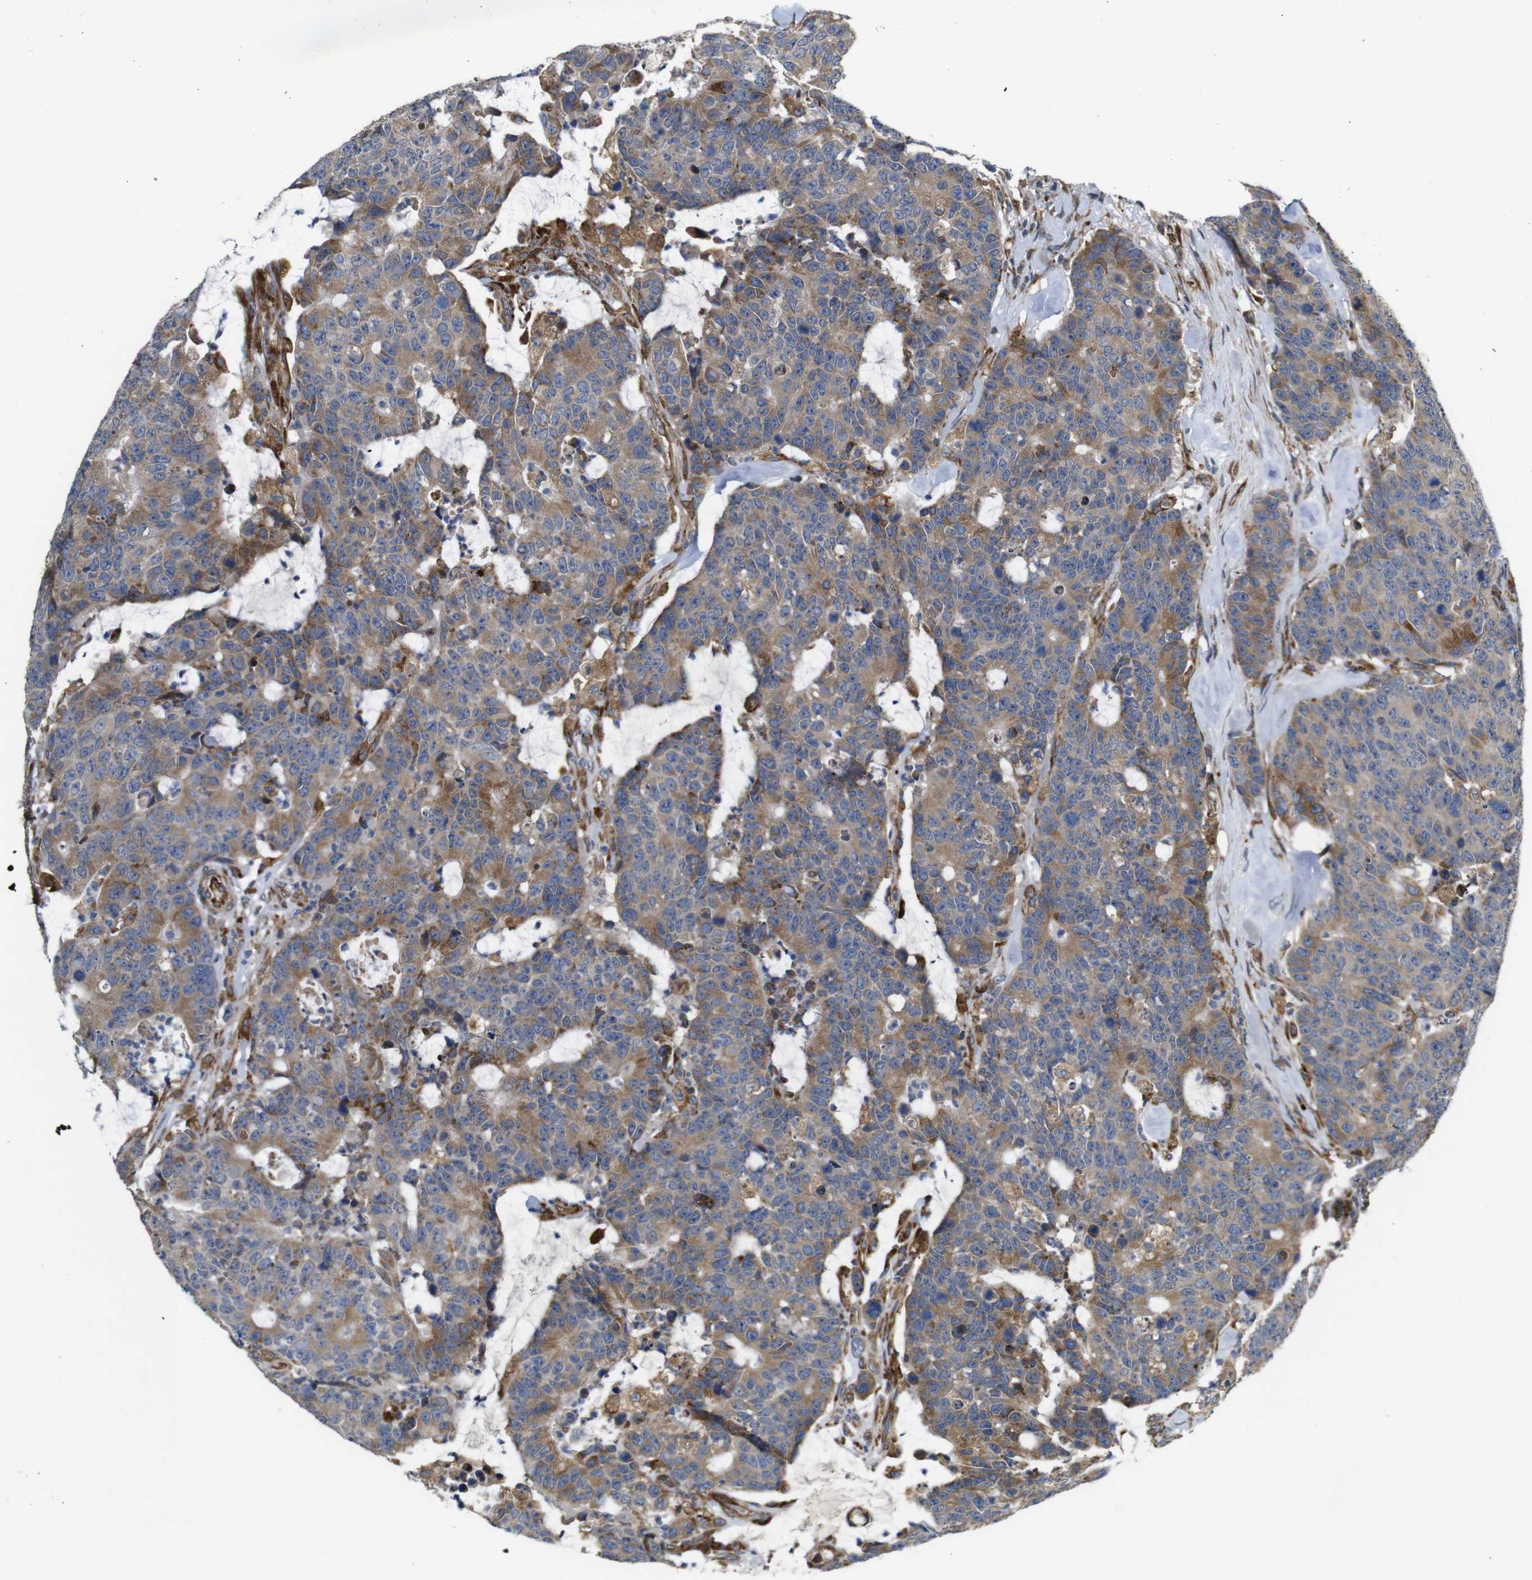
{"staining": {"intensity": "moderate", "quantity": ">75%", "location": "cytoplasmic/membranous"}, "tissue": "colorectal cancer", "cell_type": "Tumor cells", "image_type": "cancer", "snomed": [{"axis": "morphology", "description": "Adenocarcinoma, NOS"}, {"axis": "topography", "description": "Colon"}], "caption": "Tumor cells show medium levels of moderate cytoplasmic/membranous staining in about >75% of cells in colorectal cancer (adenocarcinoma). The protein is stained brown, and the nuclei are stained in blue (DAB IHC with brightfield microscopy, high magnification).", "gene": "UBE2G2", "patient": {"sex": "female", "age": 86}}